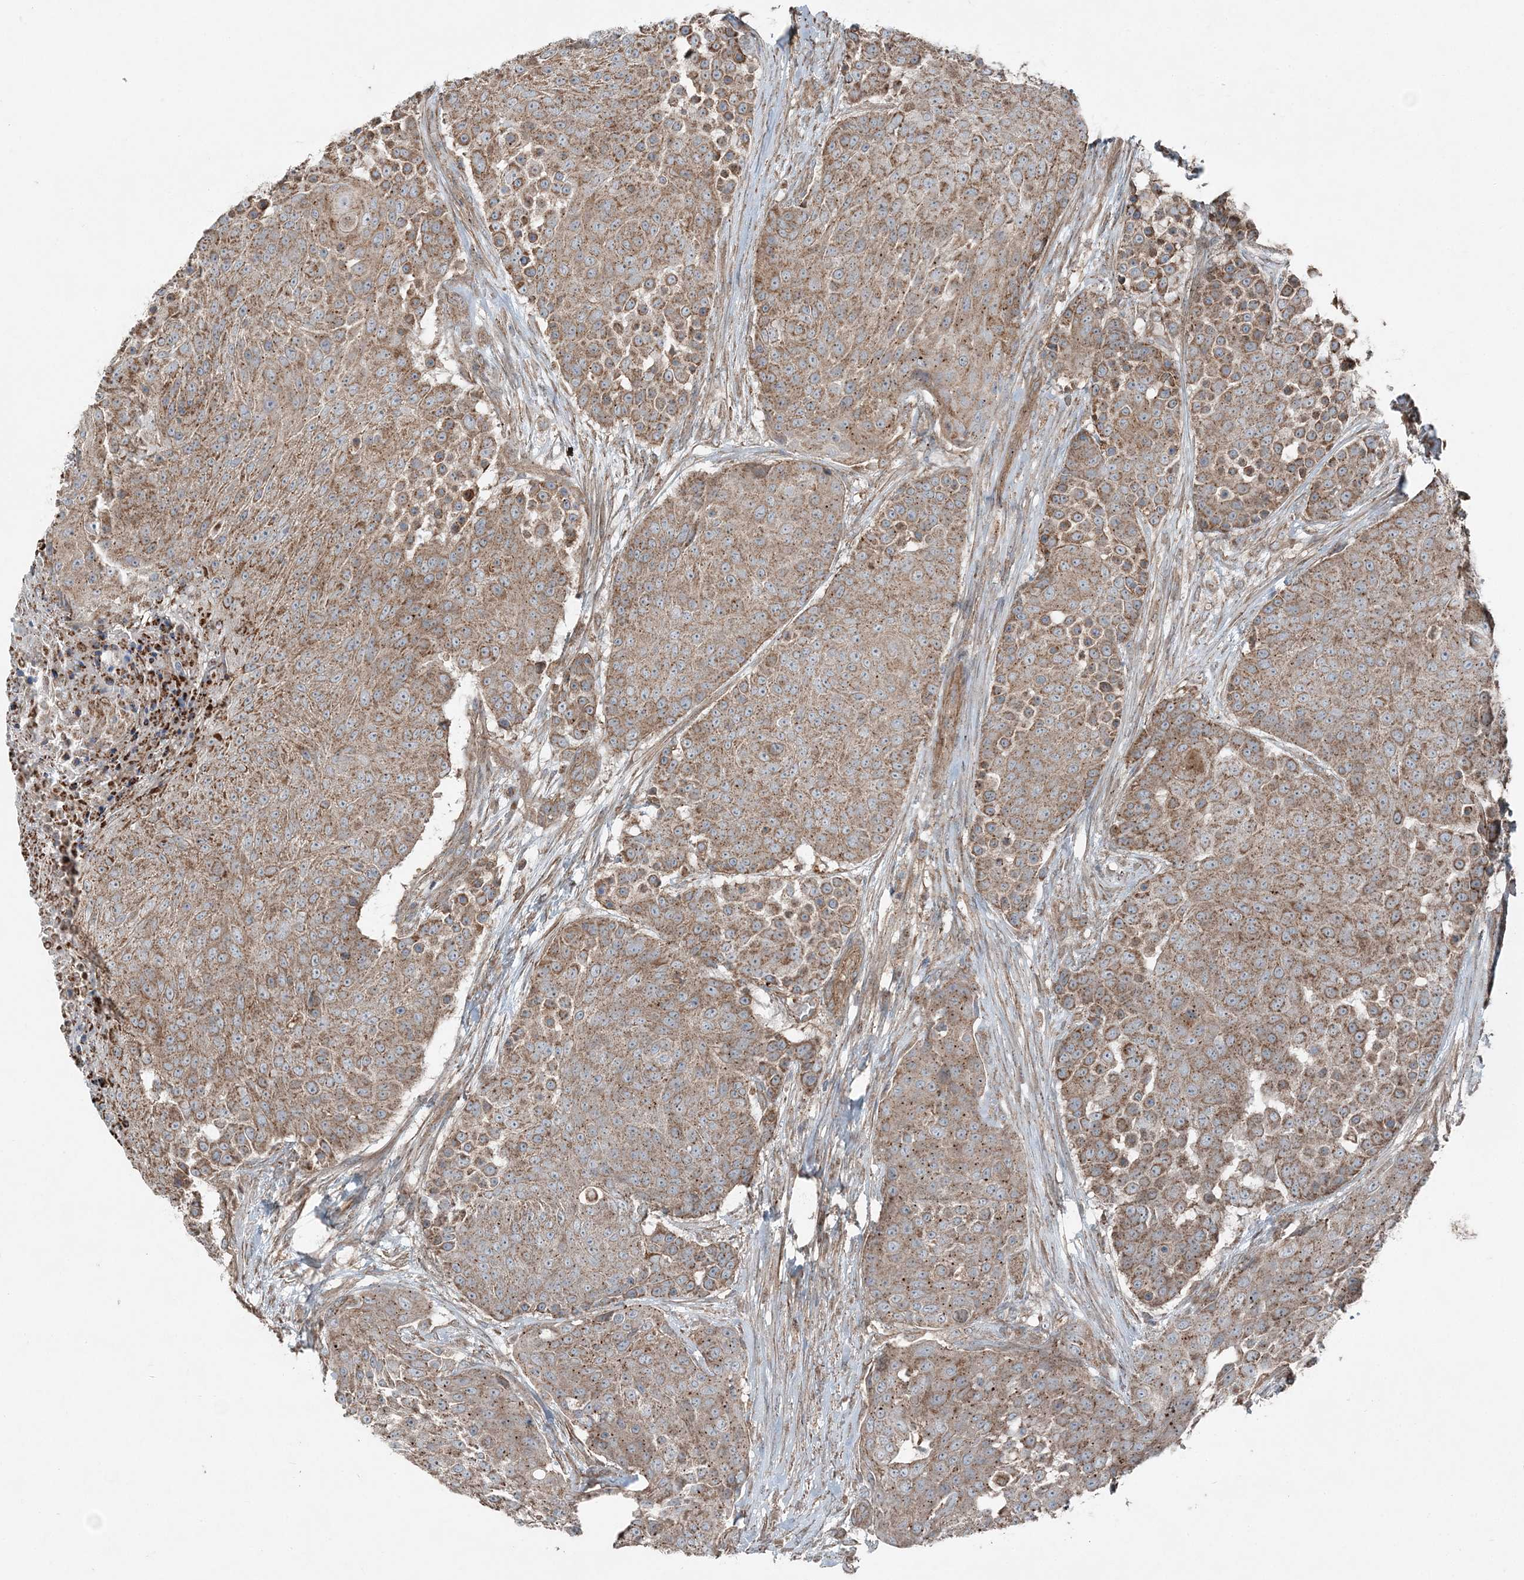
{"staining": {"intensity": "moderate", "quantity": ">75%", "location": "cytoplasmic/membranous"}, "tissue": "urothelial cancer", "cell_type": "Tumor cells", "image_type": "cancer", "snomed": [{"axis": "morphology", "description": "Urothelial carcinoma, High grade"}, {"axis": "topography", "description": "Urinary bladder"}], "caption": "Urothelial cancer tissue displays moderate cytoplasmic/membranous positivity in about >75% of tumor cells", "gene": "KY", "patient": {"sex": "female", "age": 63}}